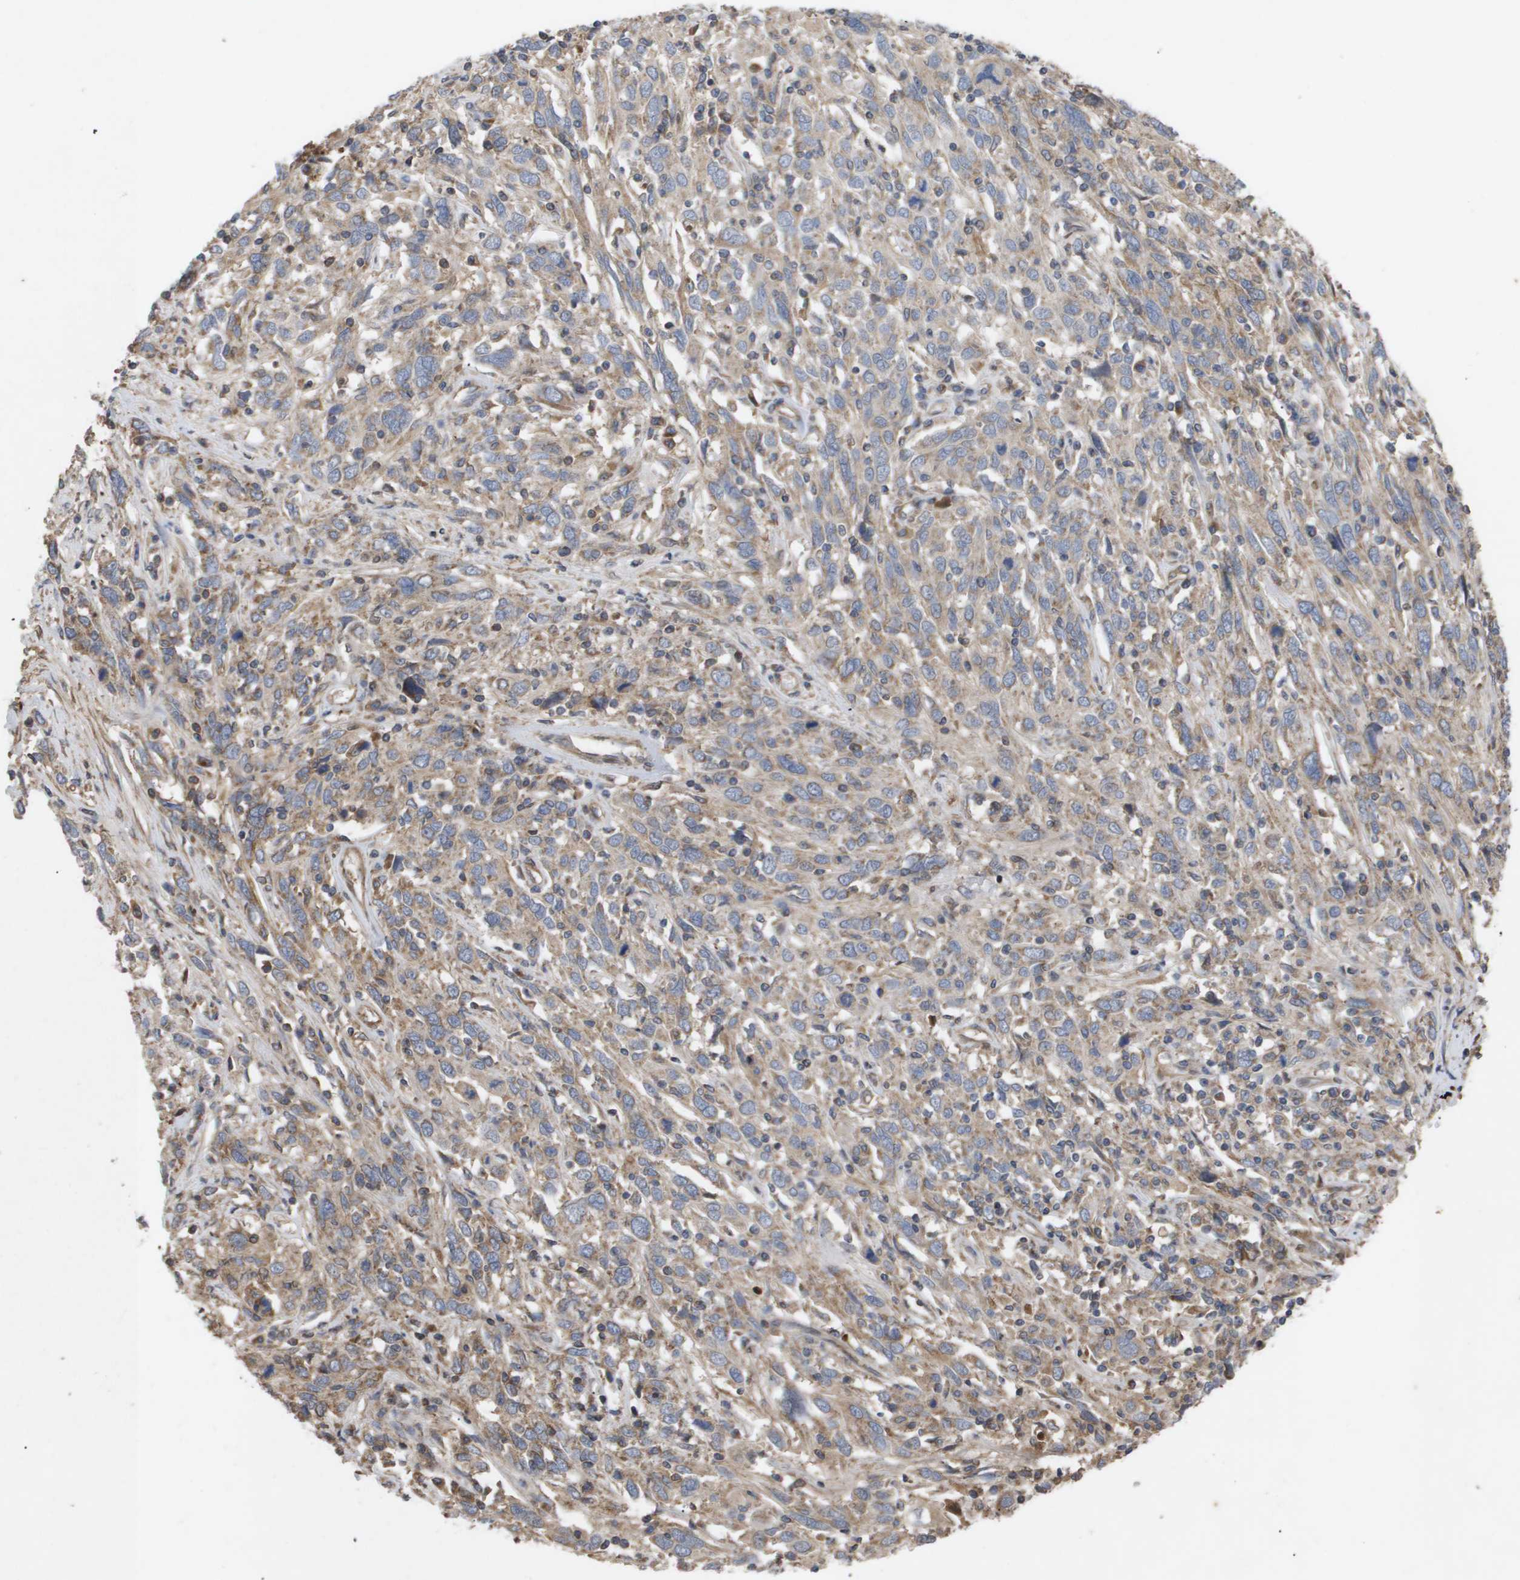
{"staining": {"intensity": "moderate", "quantity": ">75%", "location": "cytoplasmic/membranous"}, "tissue": "cervical cancer", "cell_type": "Tumor cells", "image_type": "cancer", "snomed": [{"axis": "morphology", "description": "Squamous cell carcinoma, NOS"}, {"axis": "topography", "description": "Cervix"}], "caption": "Cervical squamous cell carcinoma was stained to show a protein in brown. There is medium levels of moderate cytoplasmic/membranous positivity in approximately >75% of tumor cells.", "gene": "TNS1", "patient": {"sex": "female", "age": 46}}